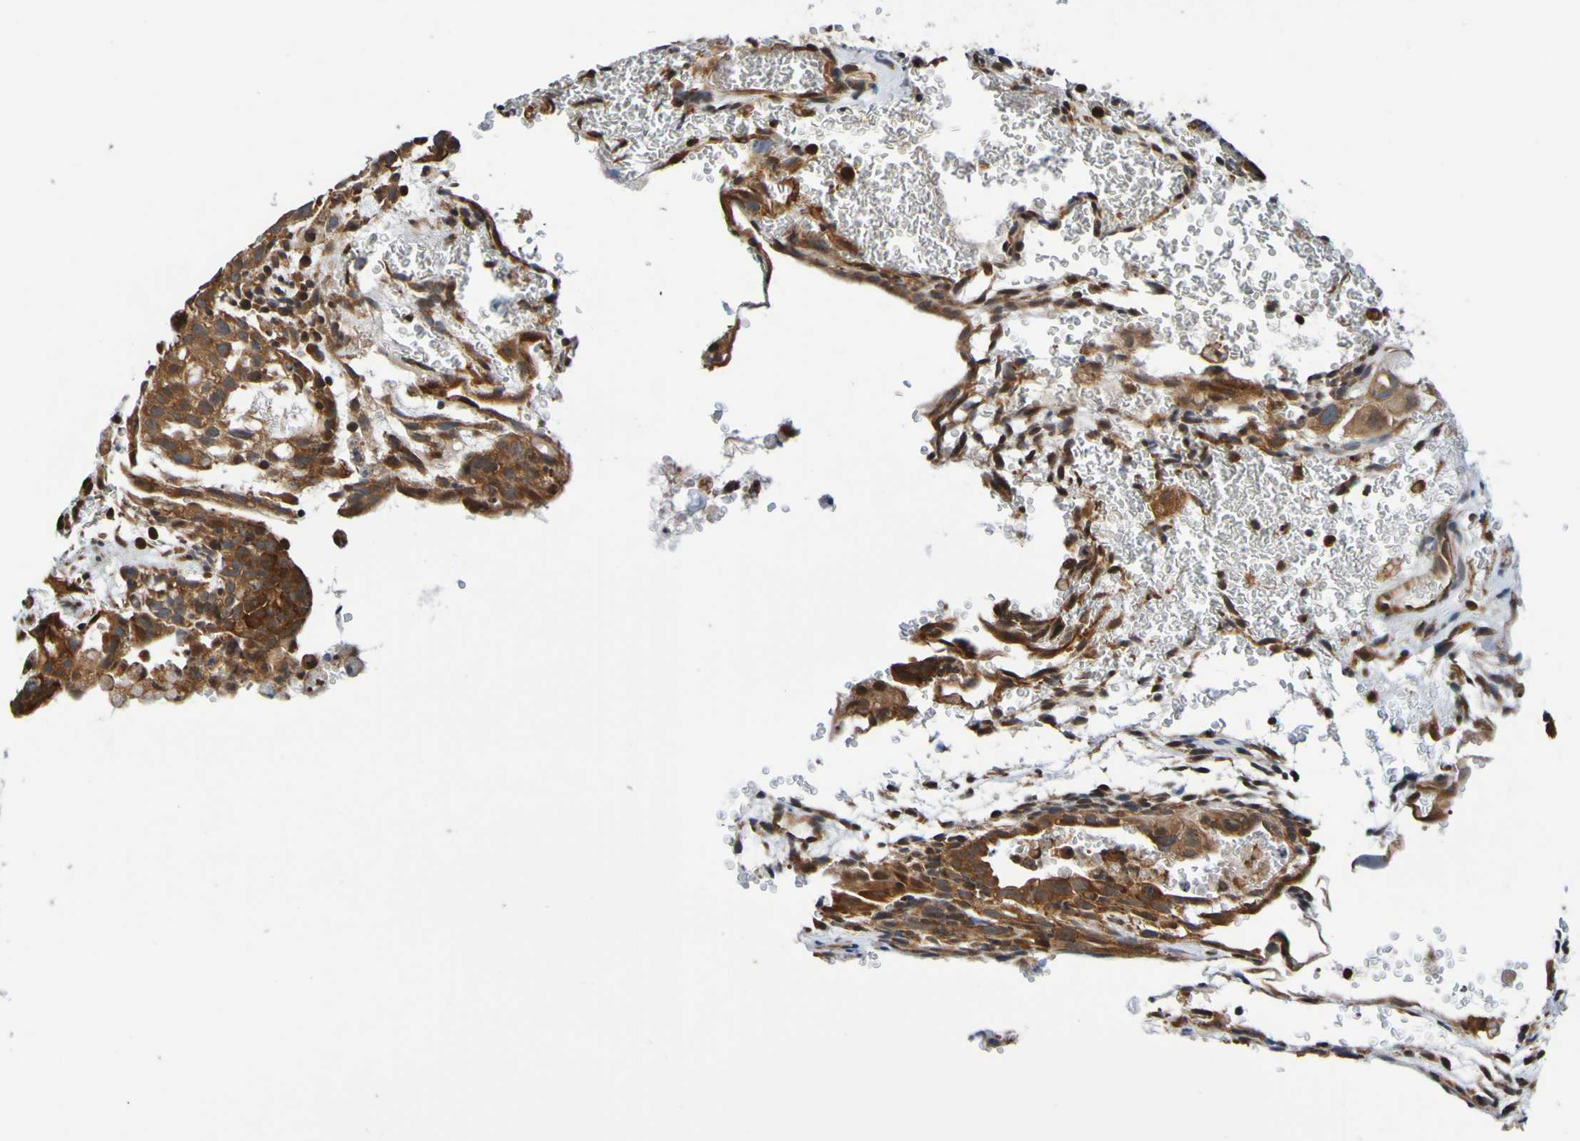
{"staining": {"intensity": "moderate", "quantity": ">75%", "location": "cytoplasmic/membranous"}, "tissue": "testis cancer", "cell_type": "Tumor cells", "image_type": "cancer", "snomed": [{"axis": "morphology", "description": "Seminoma, NOS"}, {"axis": "morphology", "description": "Carcinoma, Embryonal, NOS"}, {"axis": "topography", "description": "Testis"}], "caption": "Moderate cytoplasmic/membranous positivity for a protein is seen in about >75% of tumor cells of testis cancer (seminoma) using immunohistochemistry (IHC).", "gene": "AXIN1", "patient": {"sex": "male", "age": 52}}